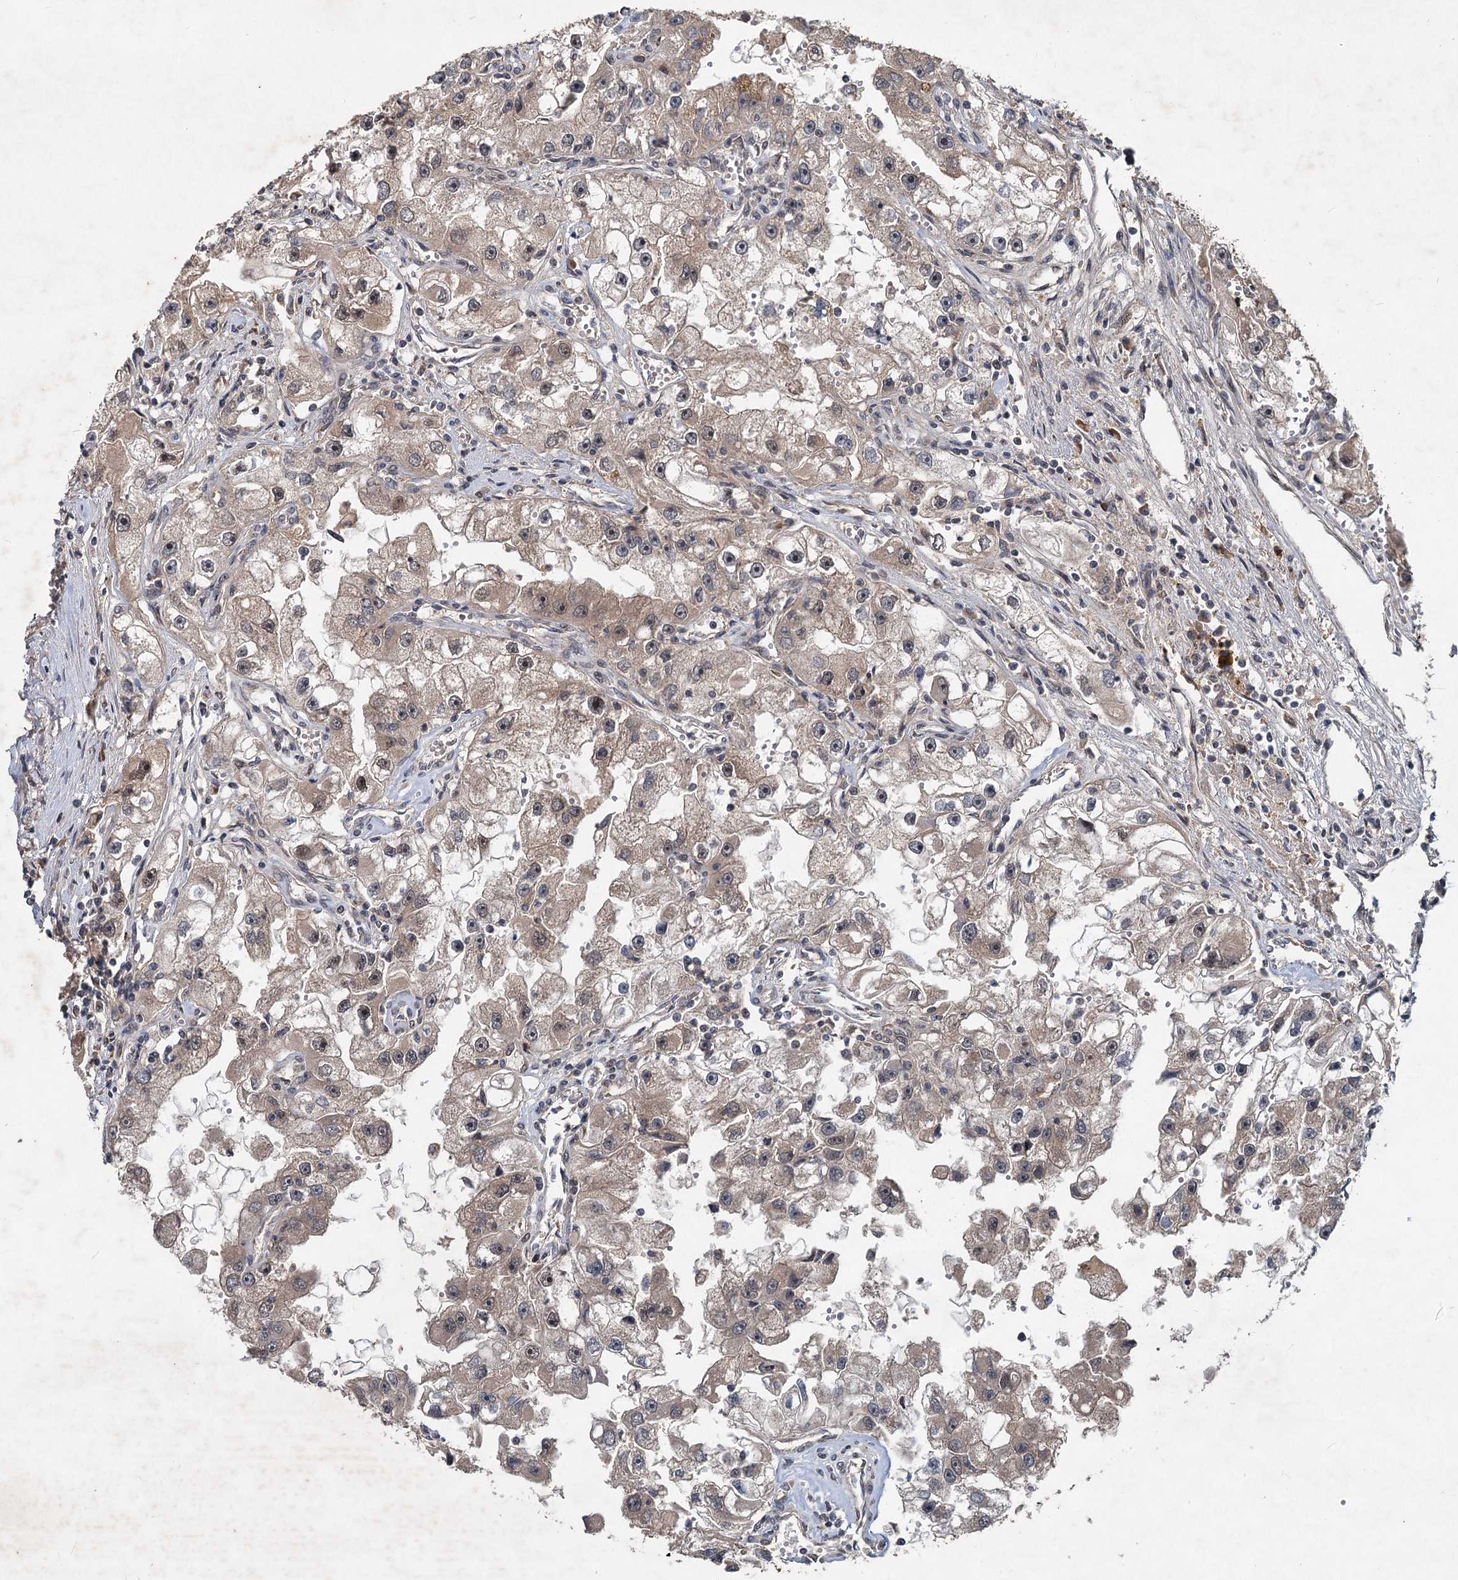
{"staining": {"intensity": "weak", "quantity": "25%-75%", "location": "cytoplasmic/membranous,nuclear"}, "tissue": "renal cancer", "cell_type": "Tumor cells", "image_type": "cancer", "snomed": [{"axis": "morphology", "description": "Adenocarcinoma, NOS"}, {"axis": "topography", "description": "Kidney"}], "caption": "Brown immunohistochemical staining in human renal cancer reveals weak cytoplasmic/membranous and nuclear staining in approximately 25%-75% of tumor cells.", "gene": "RITA1", "patient": {"sex": "male", "age": 63}}